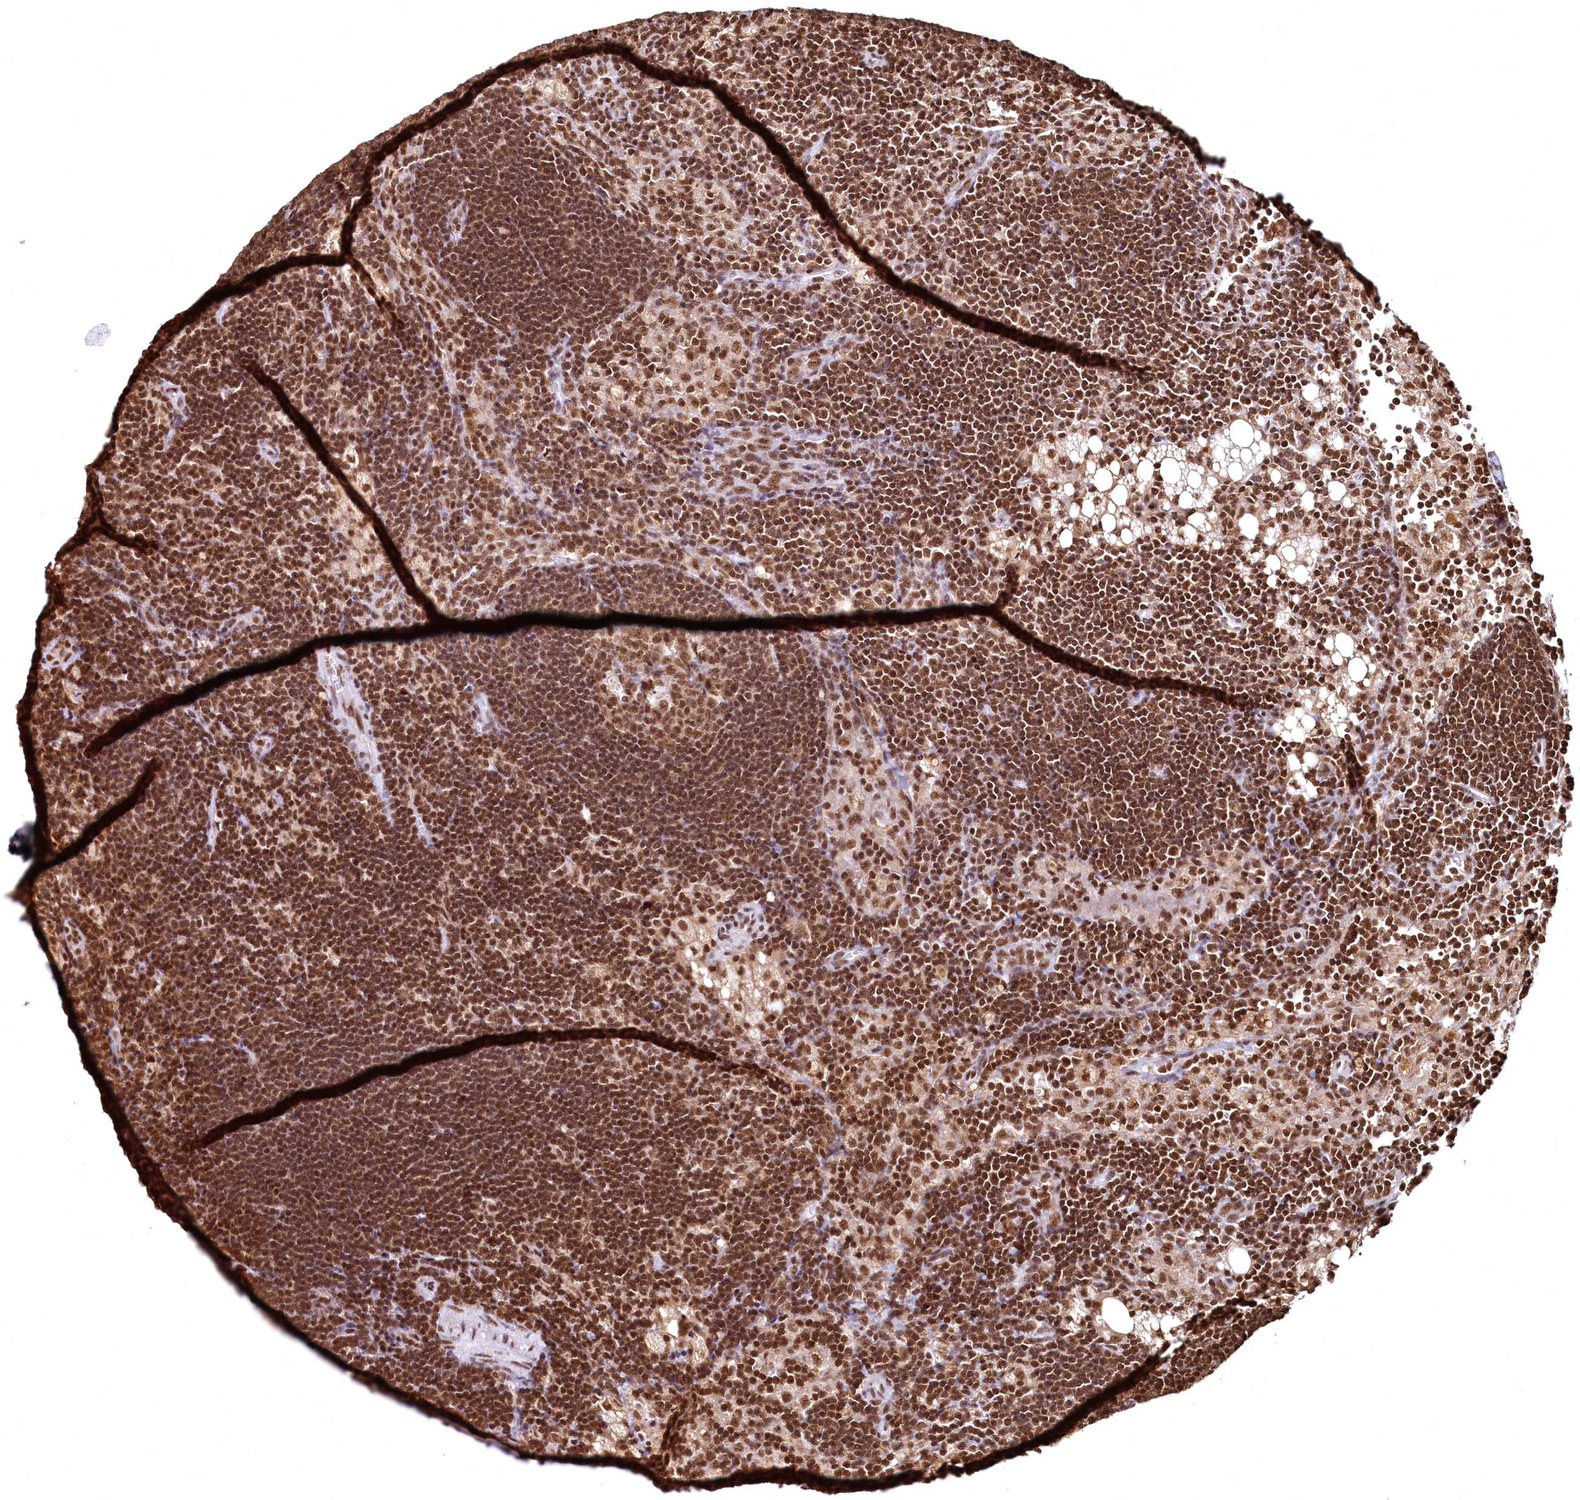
{"staining": {"intensity": "strong", "quantity": ">75%", "location": "nuclear"}, "tissue": "lymph node", "cell_type": "Germinal center cells", "image_type": "normal", "snomed": [{"axis": "morphology", "description": "Normal tissue, NOS"}, {"axis": "topography", "description": "Lymph node"}], "caption": "This is an image of immunohistochemistry (IHC) staining of normal lymph node, which shows strong expression in the nuclear of germinal center cells.", "gene": "RSRC2", "patient": {"sex": "male", "age": 24}}